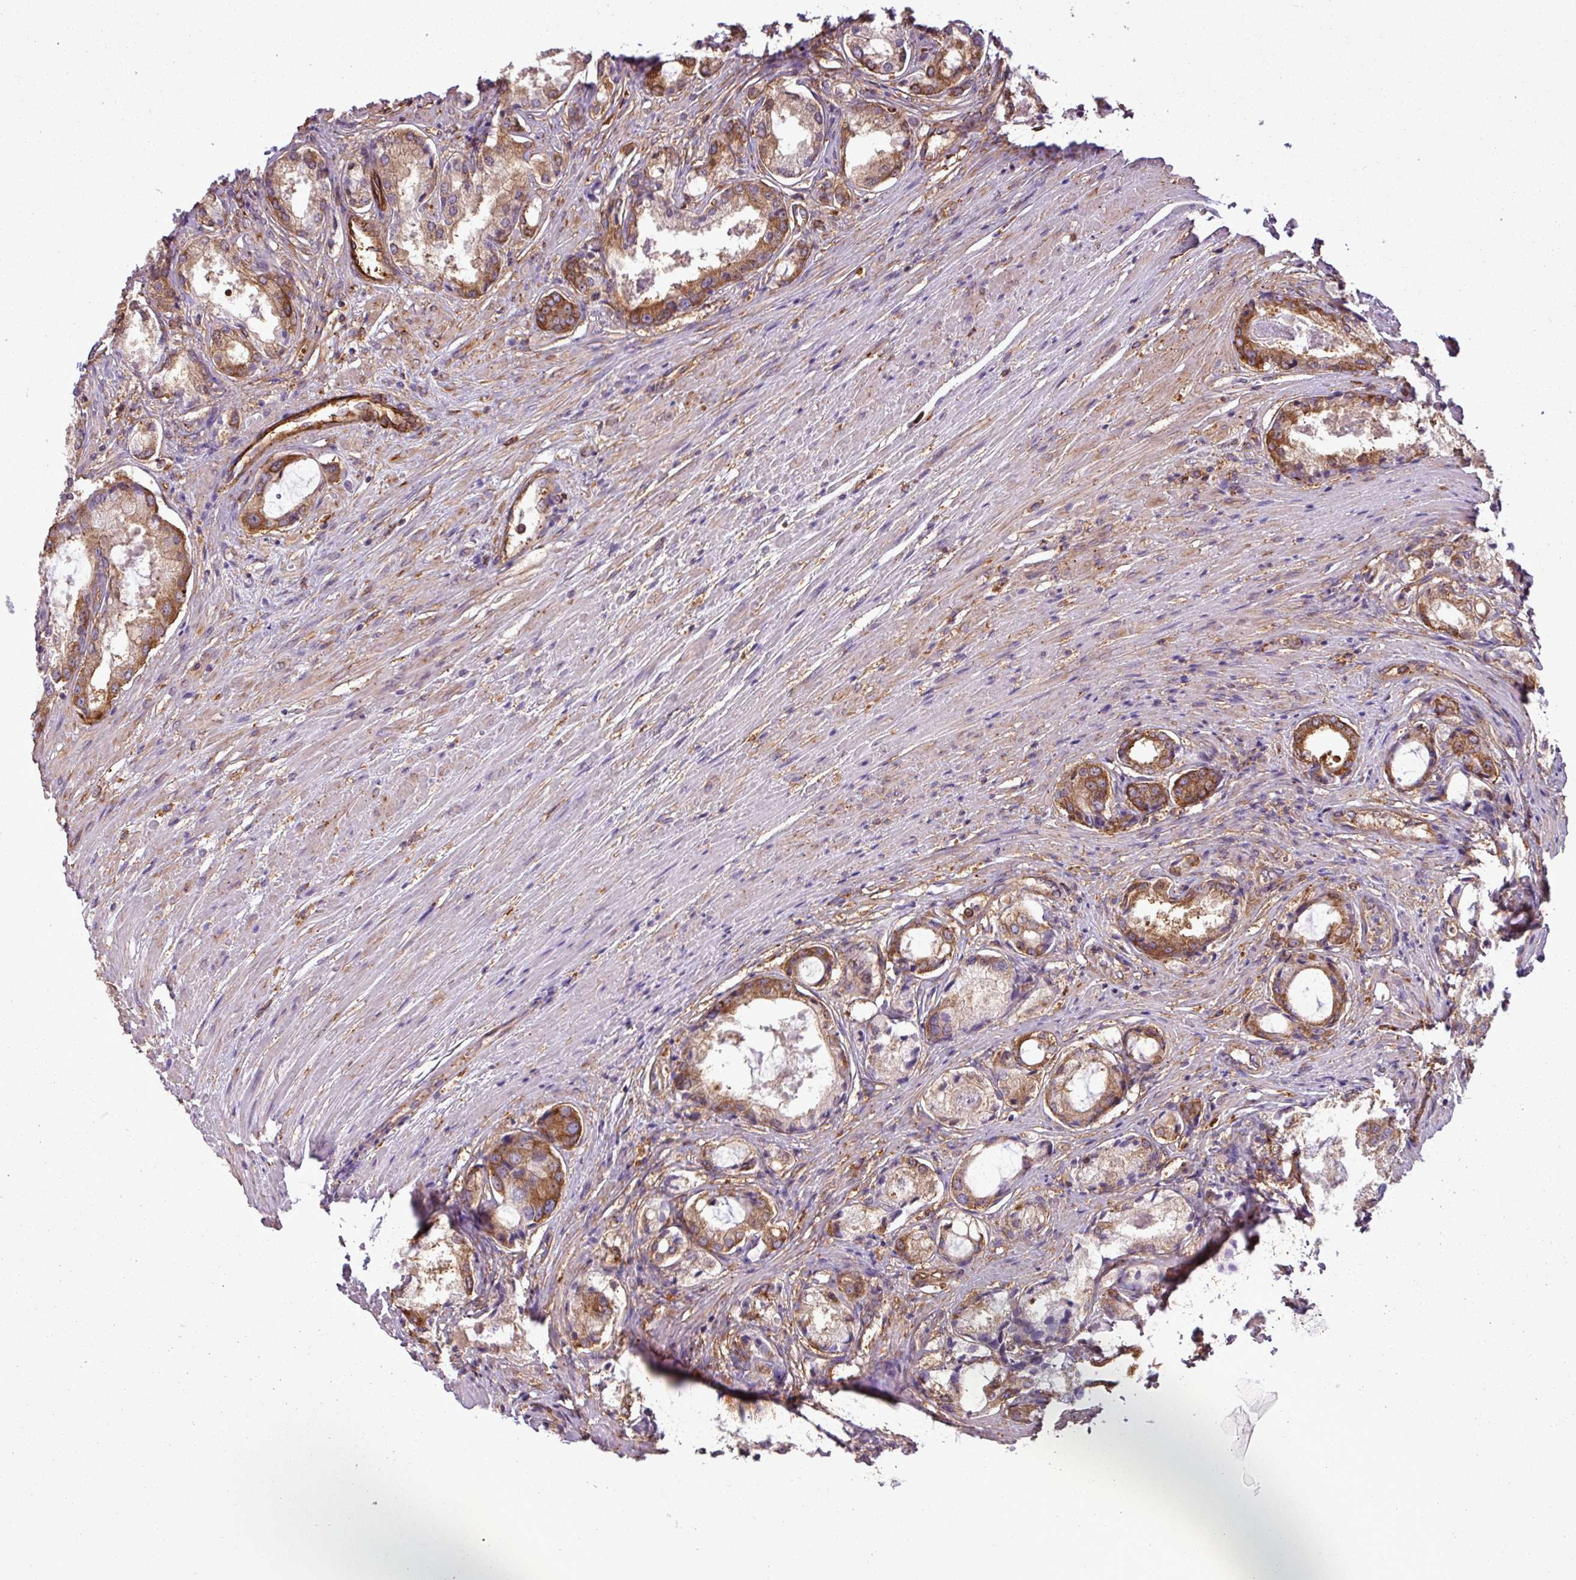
{"staining": {"intensity": "moderate", "quantity": ">75%", "location": "cytoplasmic/membranous"}, "tissue": "prostate cancer", "cell_type": "Tumor cells", "image_type": "cancer", "snomed": [{"axis": "morphology", "description": "Adenocarcinoma, Low grade"}, {"axis": "topography", "description": "Prostate"}], "caption": "Brown immunohistochemical staining in low-grade adenocarcinoma (prostate) displays moderate cytoplasmic/membranous positivity in approximately >75% of tumor cells.", "gene": "PACSIN2", "patient": {"sex": "male", "age": 68}}